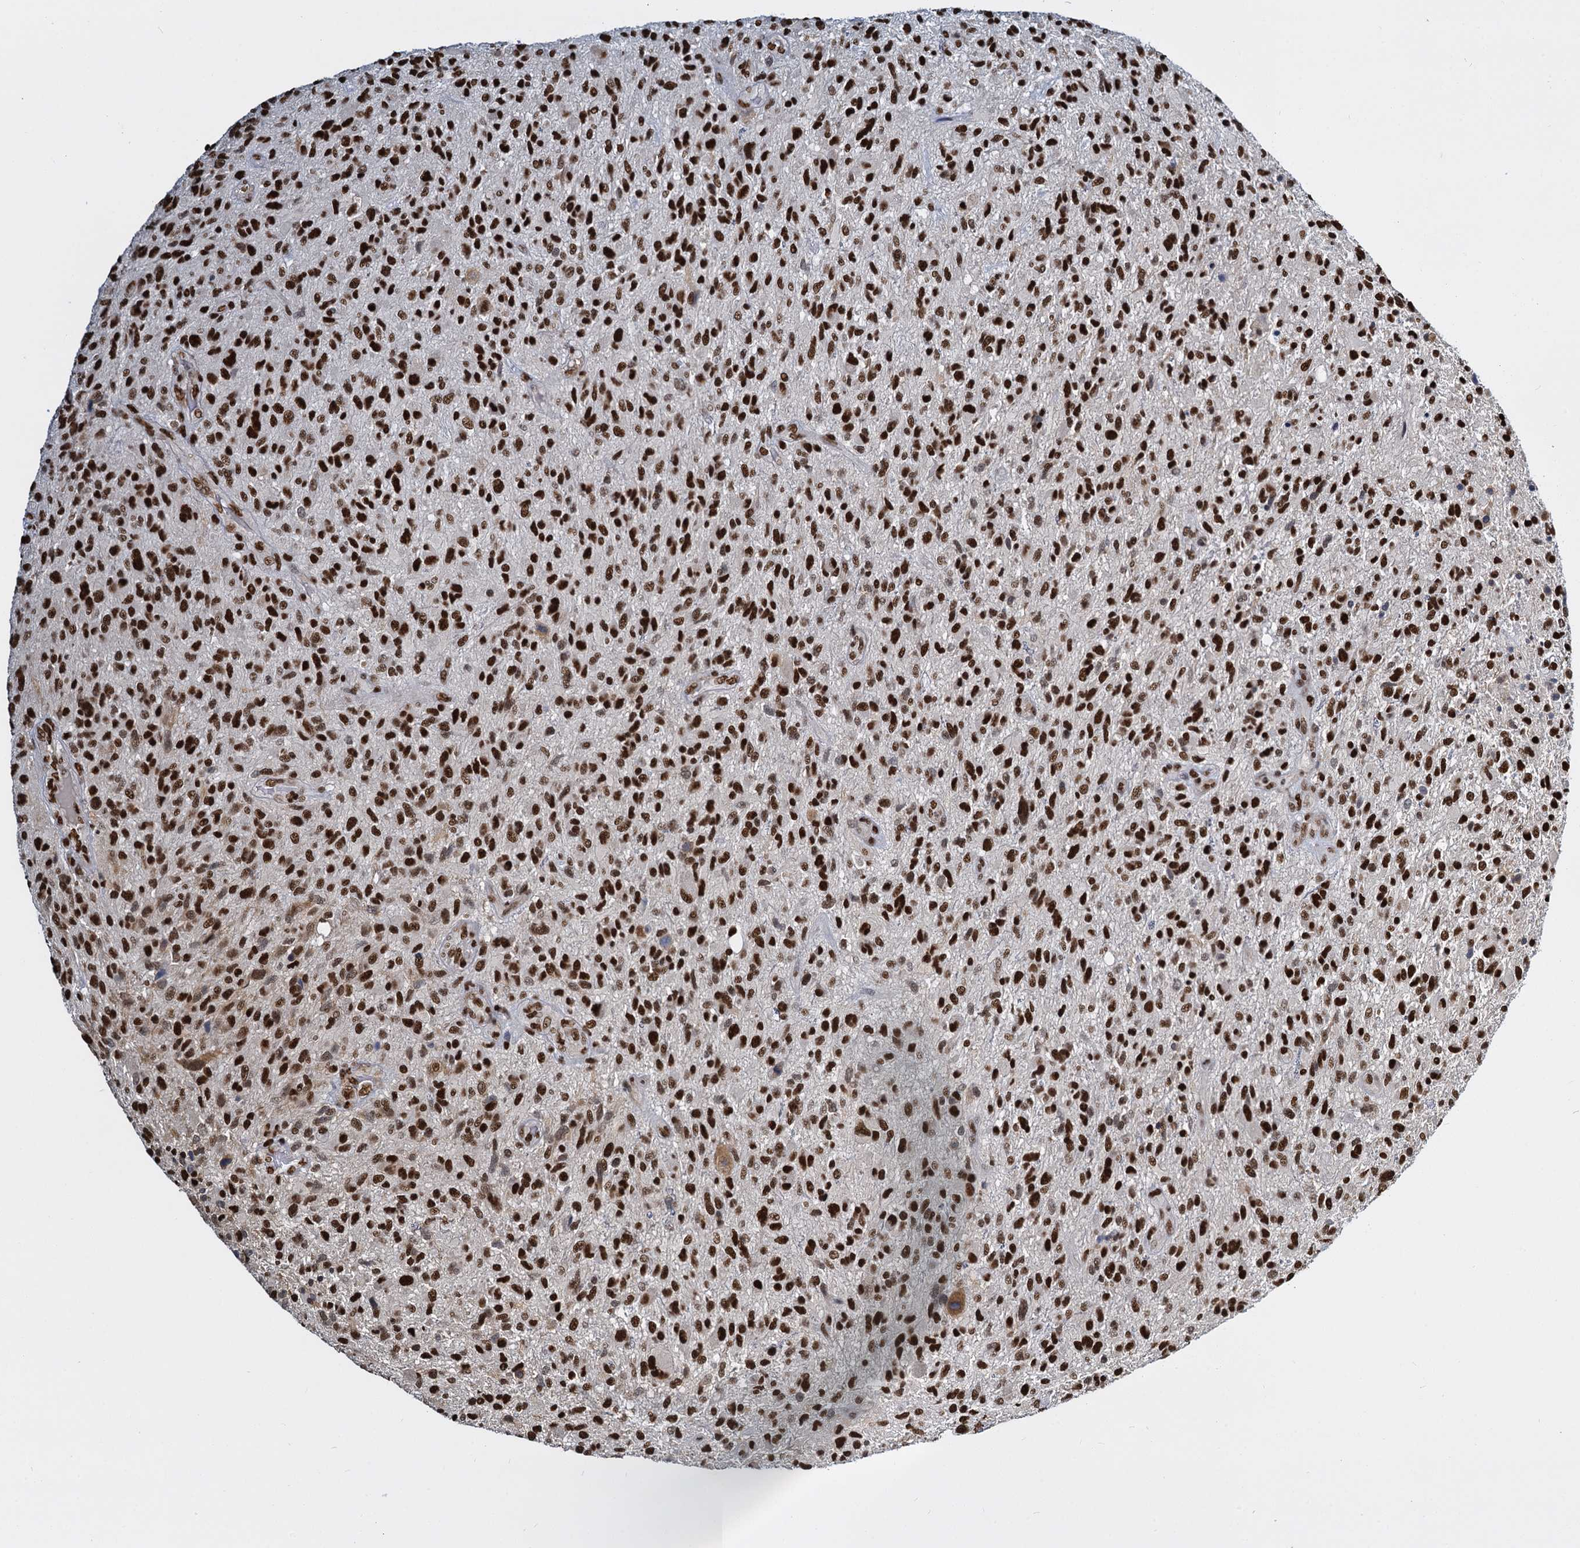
{"staining": {"intensity": "strong", "quantity": ">75%", "location": "nuclear"}, "tissue": "glioma", "cell_type": "Tumor cells", "image_type": "cancer", "snomed": [{"axis": "morphology", "description": "Glioma, malignant, High grade"}, {"axis": "topography", "description": "Brain"}], "caption": "DAB immunohistochemical staining of human glioma displays strong nuclear protein expression in about >75% of tumor cells.", "gene": "DCPS", "patient": {"sex": "male", "age": 47}}